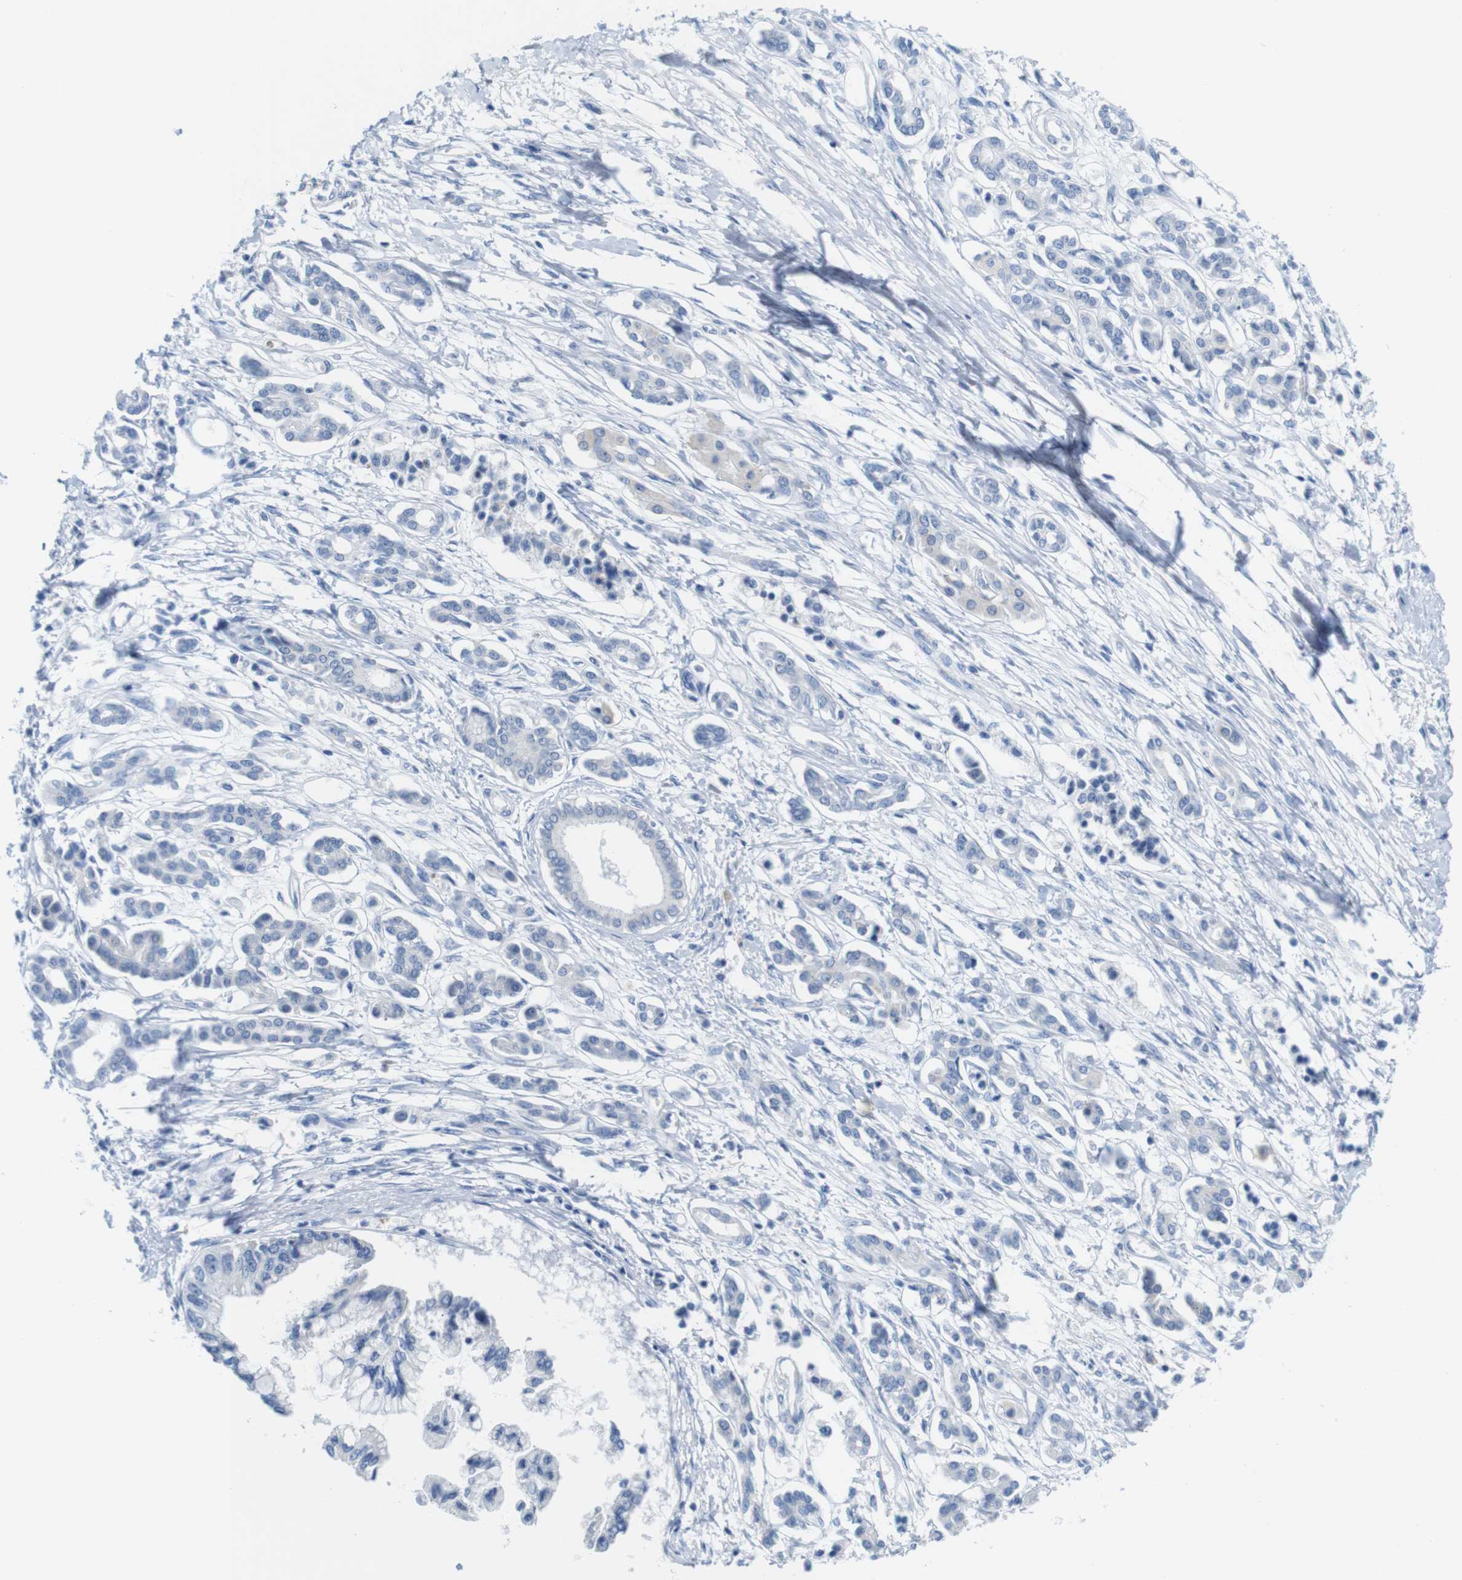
{"staining": {"intensity": "negative", "quantity": "none", "location": "none"}, "tissue": "pancreatic cancer", "cell_type": "Tumor cells", "image_type": "cancer", "snomed": [{"axis": "morphology", "description": "Adenocarcinoma, NOS"}, {"axis": "topography", "description": "Pancreas"}], "caption": "A high-resolution micrograph shows immunohistochemistry staining of pancreatic adenocarcinoma, which demonstrates no significant positivity in tumor cells.", "gene": "IGSF8", "patient": {"sex": "male", "age": 56}}